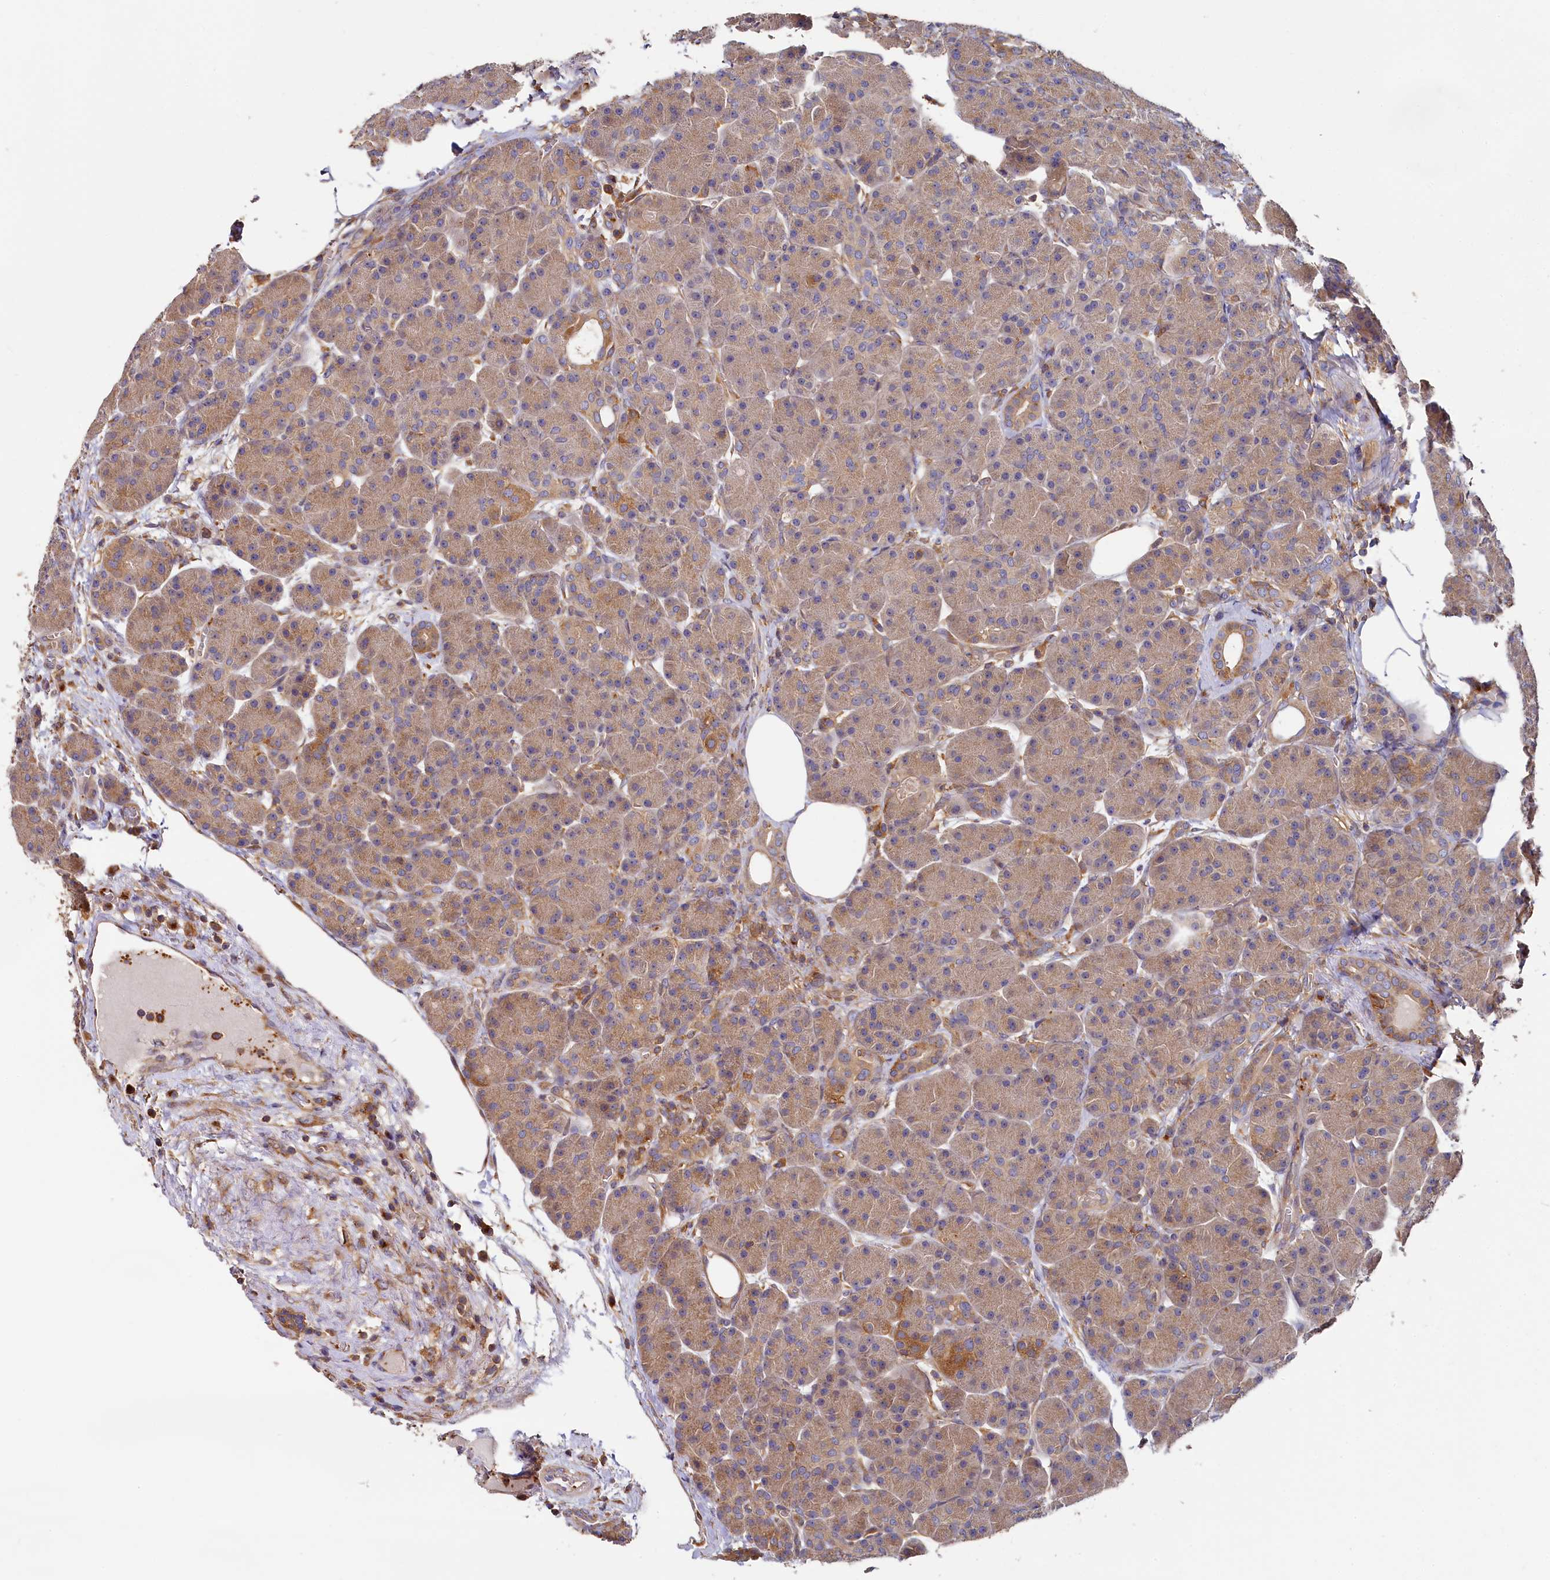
{"staining": {"intensity": "moderate", "quantity": ">75%", "location": "cytoplasmic/membranous"}, "tissue": "pancreas", "cell_type": "Exocrine glandular cells", "image_type": "normal", "snomed": [{"axis": "morphology", "description": "Normal tissue, NOS"}, {"axis": "topography", "description": "Pancreas"}], "caption": "Unremarkable pancreas was stained to show a protein in brown. There is medium levels of moderate cytoplasmic/membranous expression in about >75% of exocrine glandular cells.", "gene": "PPIP5K1", "patient": {"sex": "male", "age": 63}}